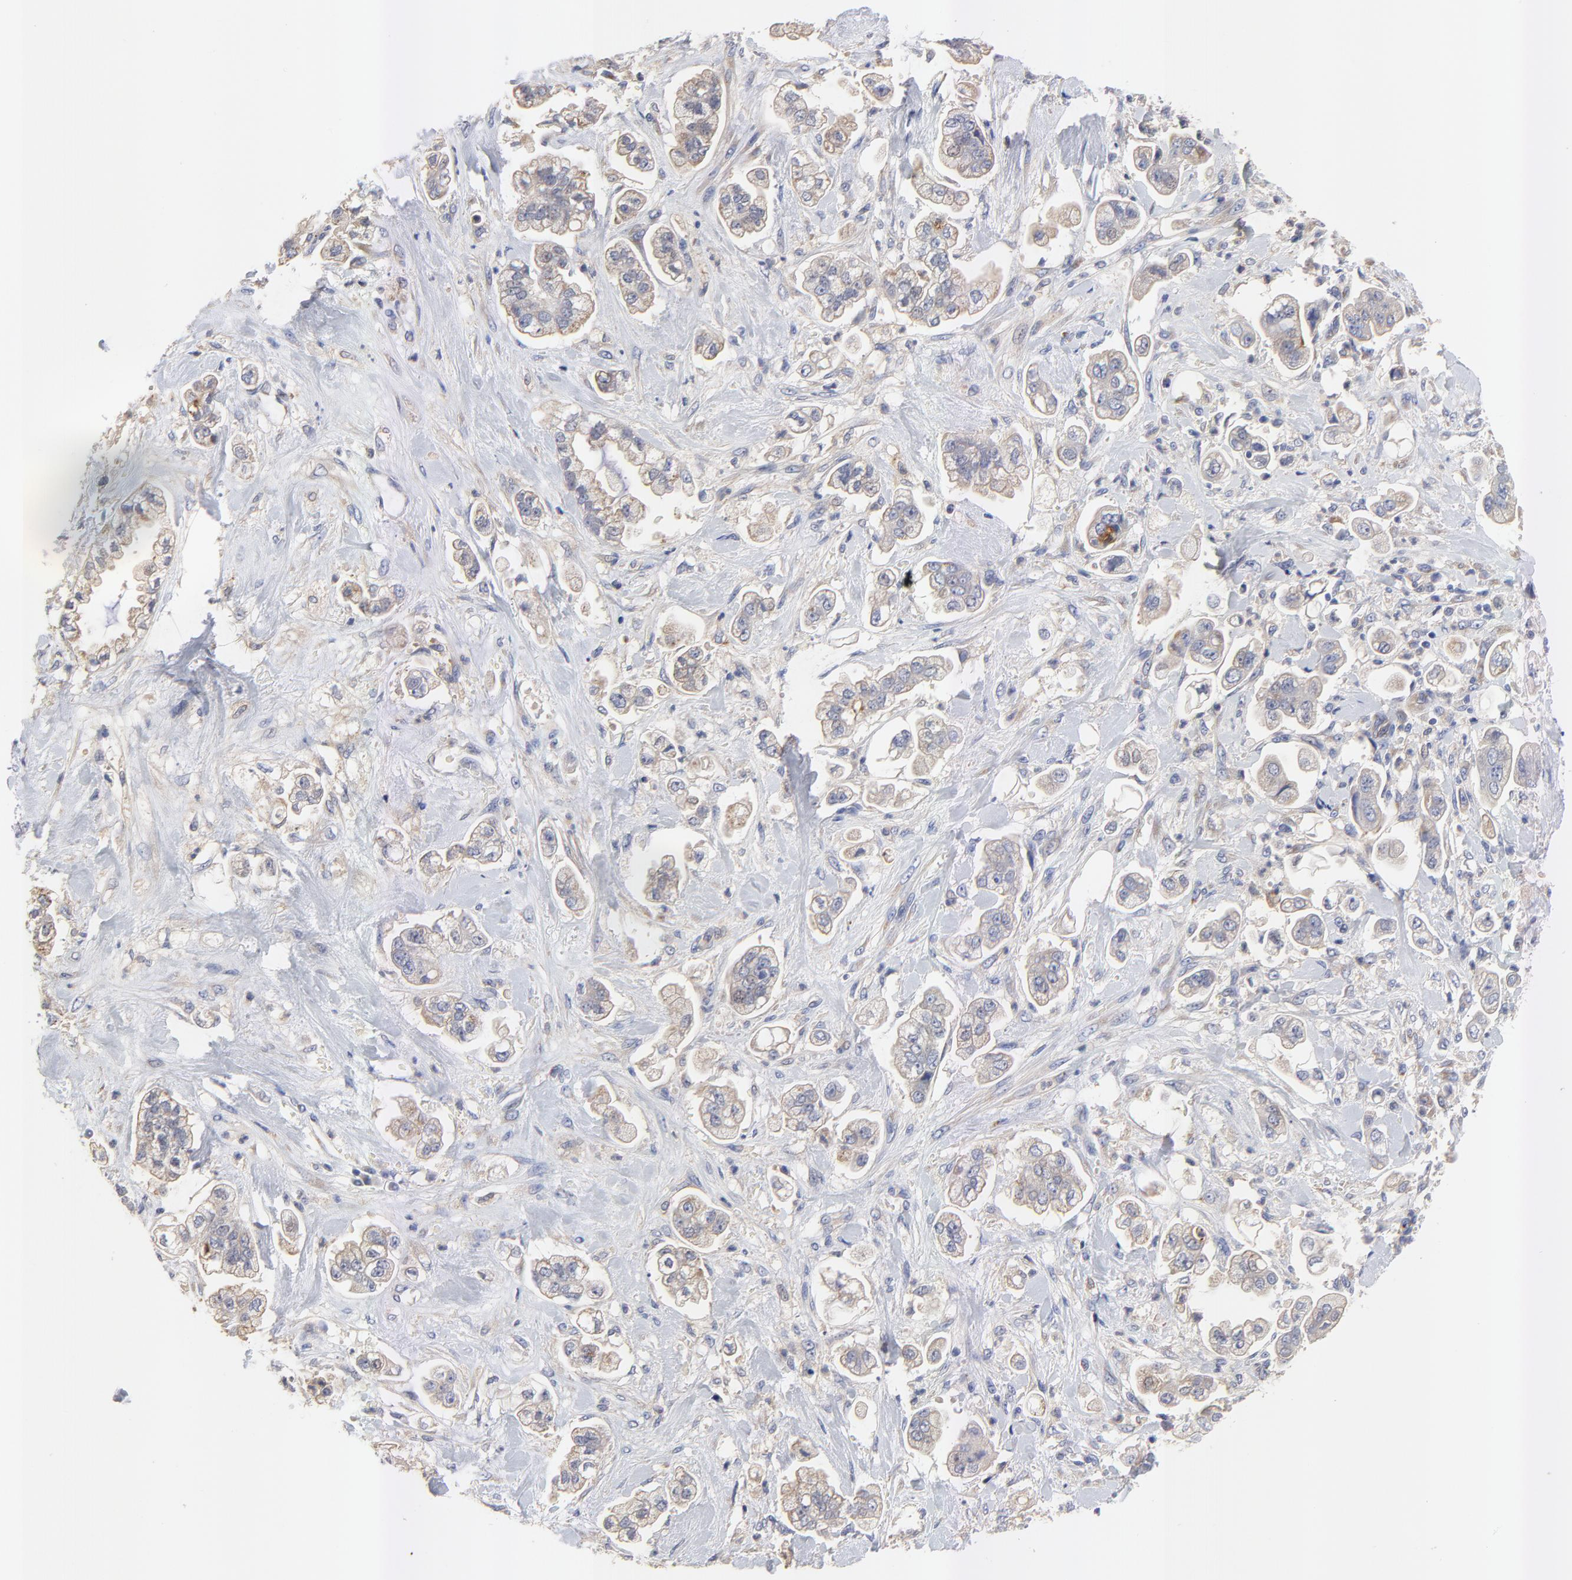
{"staining": {"intensity": "weak", "quantity": "25%-75%", "location": "cytoplasmic/membranous"}, "tissue": "stomach cancer", "cell_type": "Tumor cells", "image_type": "cancer", "snomed": [{"axis": "morphology", "description": "Adenocarcinoma, NOS"}, {"axis": "topography", "description": "Stomach"}], "caption": "A brown stain highlights weak cytoplasmic/membranous expression of a protein in human stomach cancer tumor cells.", "gene": "FBXL2", "patient": {"sex": "male", "age": 62}}